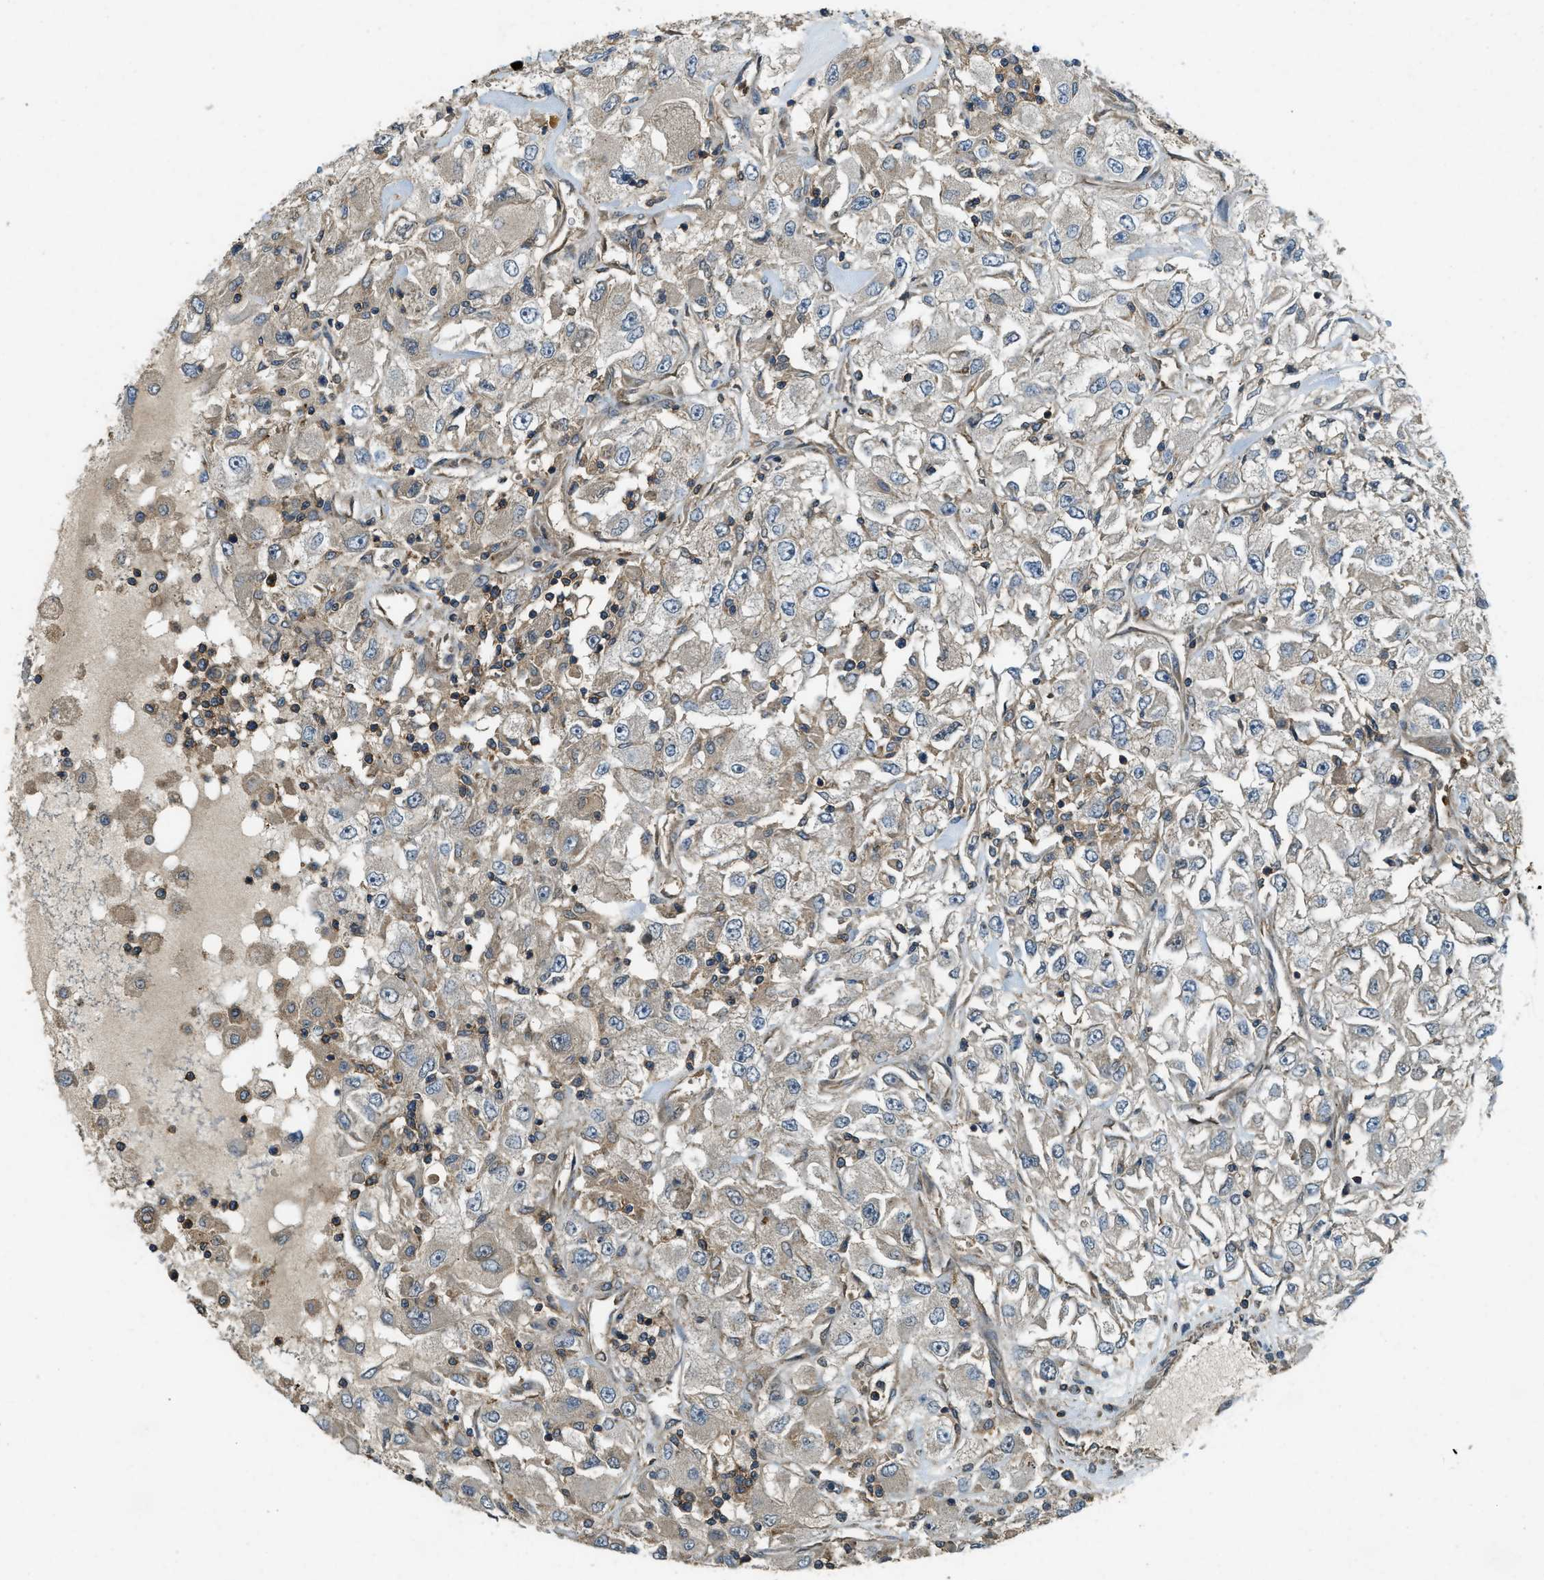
{"staining": {"intensity": "weak", "quantity": "<25%", "location": "cytoplasmic/membranous"}, "tissue": "renal cancer", "cell_type": "Tumor cells", "image_type": "cancer", "snomed": [{"axis": "morphology", "description": "Adenocarcinoma, NOS"}, {"axis": "topography", "description": "Kidney"}], "caption": "DAB immunohistochemical staining of renal cancer exhibits no significant expression in tumor cells. Nuclei are stained in blue.", "gene": "ATP8B1", "patient": {"sex": "female", "age": 52}}